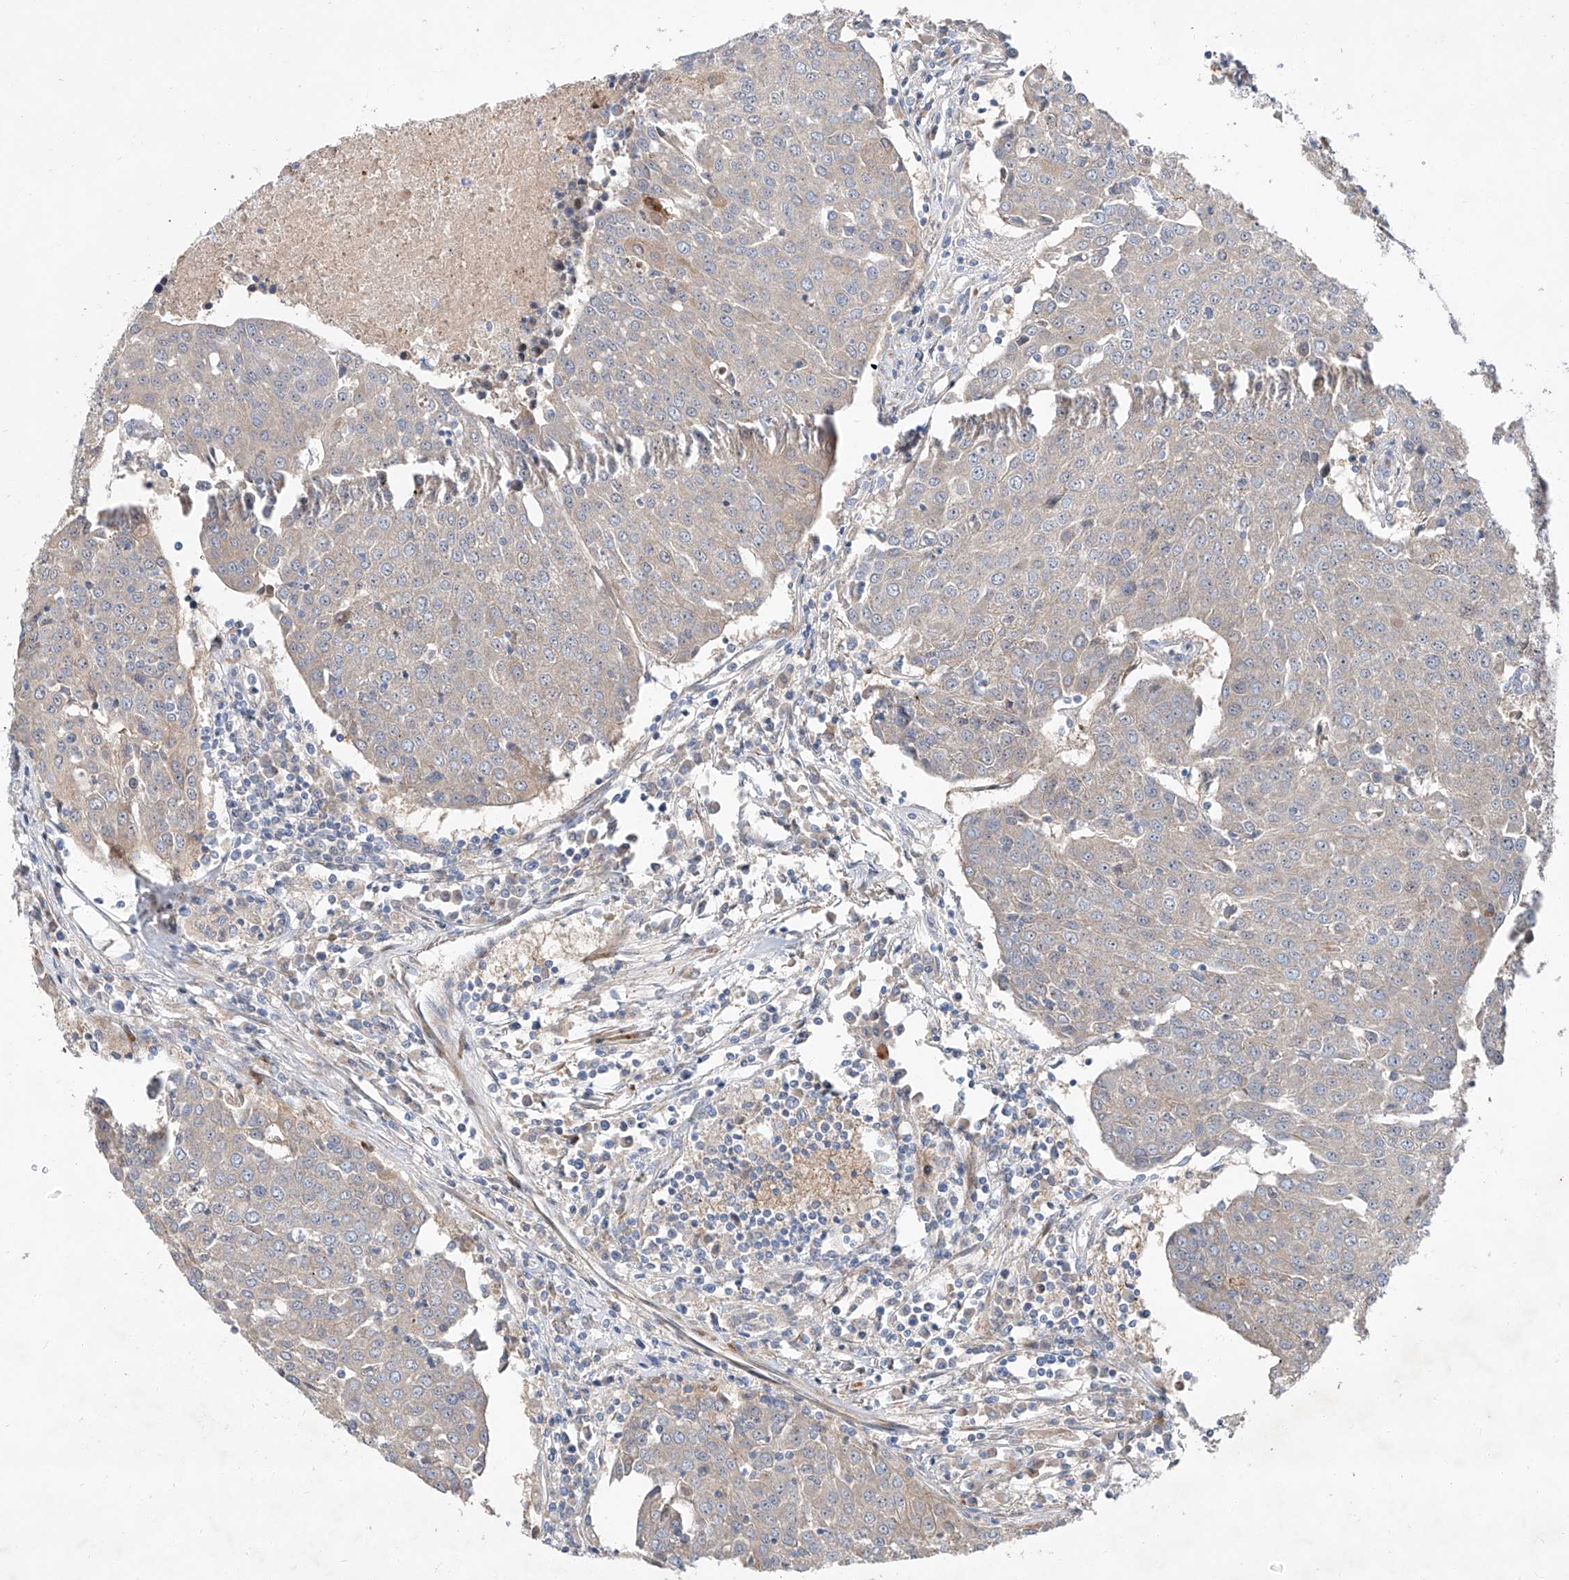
{"staining": {"intensity": "weak", "quantity": "<25%", "location": "cytoplasmic/membranous"}, "tissue": "urothelial cancer", "cell_type": "Tumor cells", "image_type": "cancer", "snomed": [{"axis": "morphology", "description": "Urothelial carcinoma, High grade"}, {"axis": "topography", "description": "Urinary bladder"}], "caption": "DAB immunohistochemical staining of human high-grade urothelial carcinoma demonstrates no significant staining in tumor cells.", "gene": "USF3", "patient": {"sex": "female", "age": 85}}